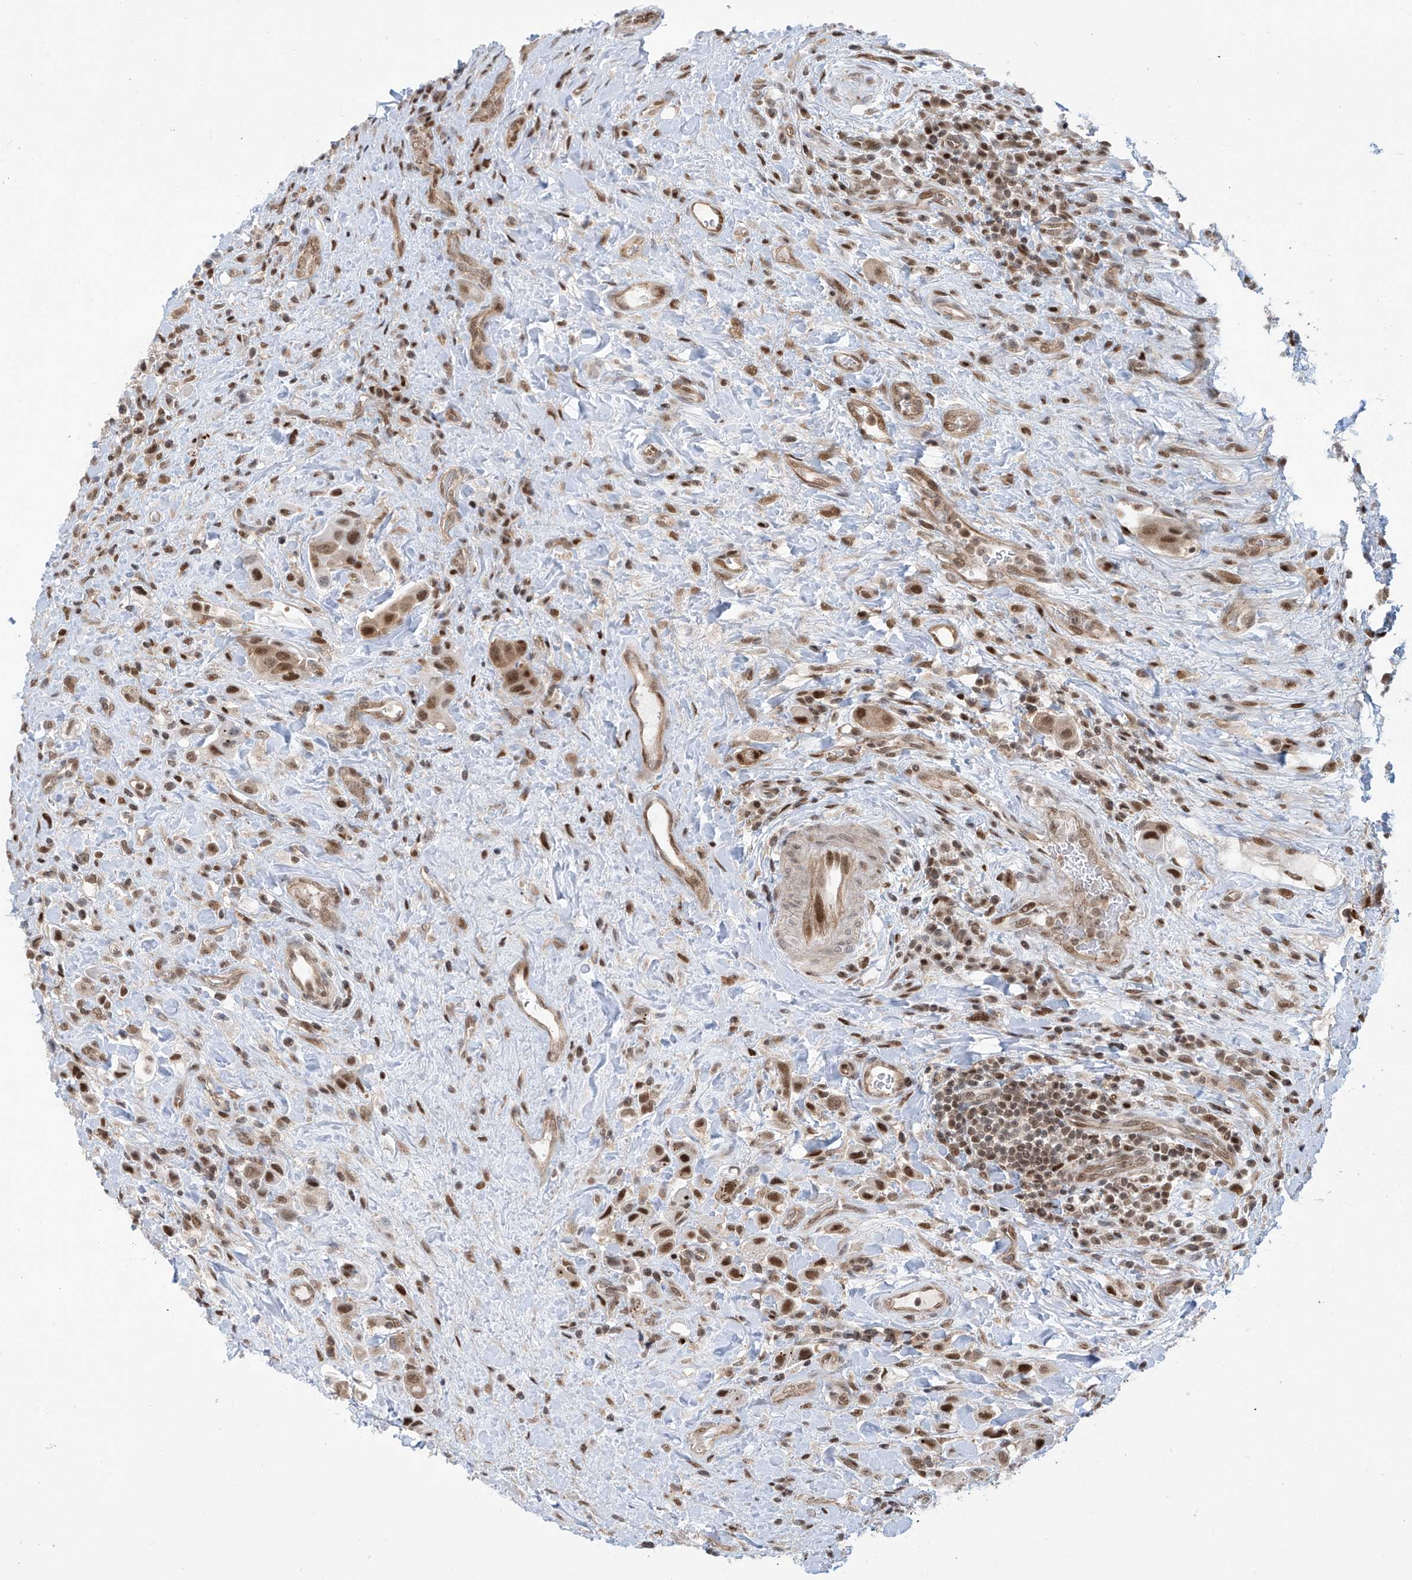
{"staining": {"intensity": "moderate", "quantity": ">75%", "location": "cytoplasmic/membranous,nuclear"}, "tissue": "urothelial cancer", "cell_type": "Tumor cells", "image_type": "cancer", "snomed": [{"axis": "morphology", "description": "Urothelial carcinoma, High grade"}, {"axis": "topography", "description": "Urinary bladder"}], "caption": "A medium amount of moderate cytoplasmic/membranous and nuclear positivity is present in about >75% of tumor cells in urothelial cancer tissue.", "gene": "LAGE3", "patient": {"sex": "male", "age": 50}}